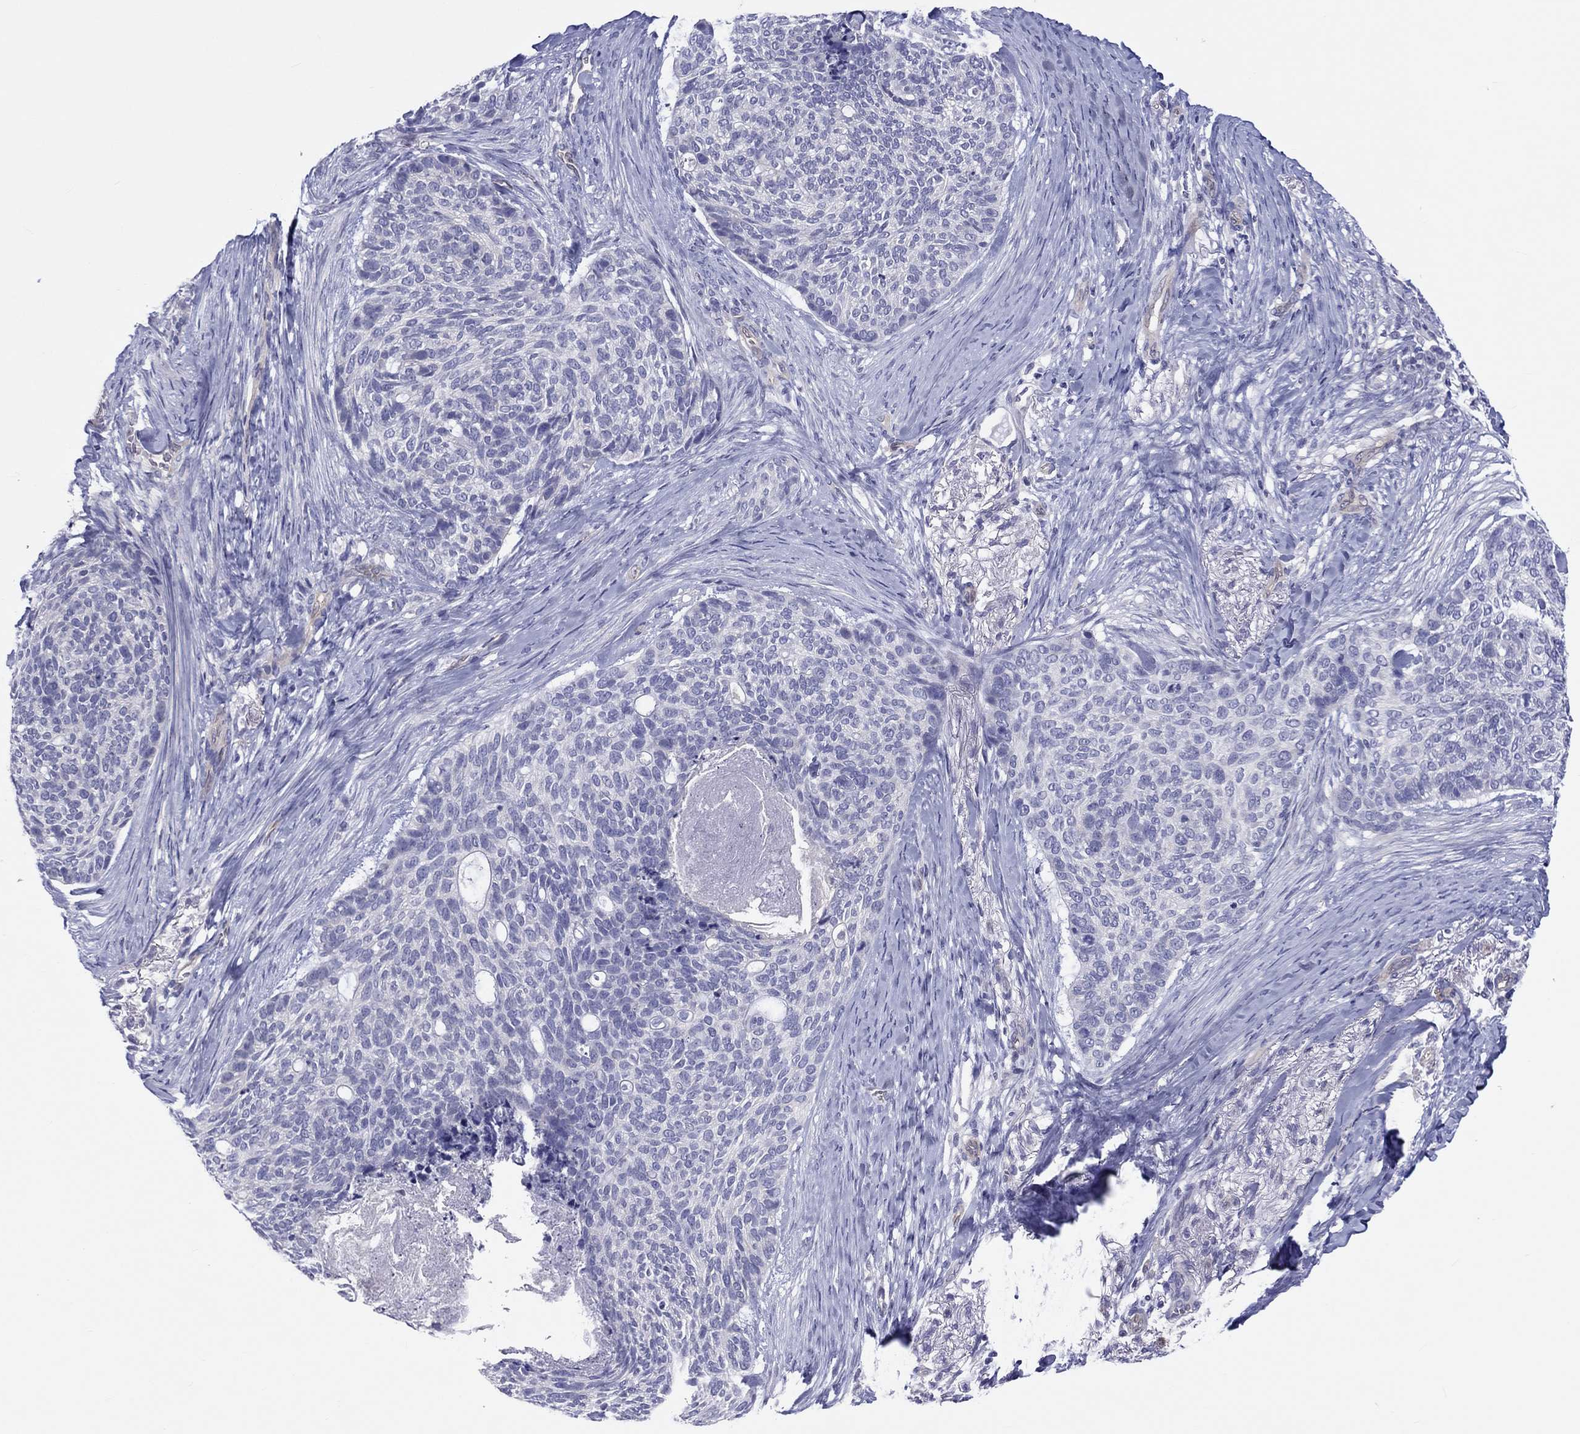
{"staining": {"intensity": "negative", "quantity": "none", "location": "none"}, "tissue": "skin cancer", "cell_type": "Tumor cells", "image_type": "cancer", "snomed": [{"axis": "morphology", "description": "Basal cell carcinoma"}, {"axis": "topography", "description": "Skin"}], "caption": "Immunohistochemistry image of skin cancer (basal cell carcinoma) stained for a protein (brown), which reveals no staining in tumor cells. (Brightfield microscopy of DAB IHC at high magnification).", "gene": "ABCG4", "patient": {"sex": "female", "age": 69}}